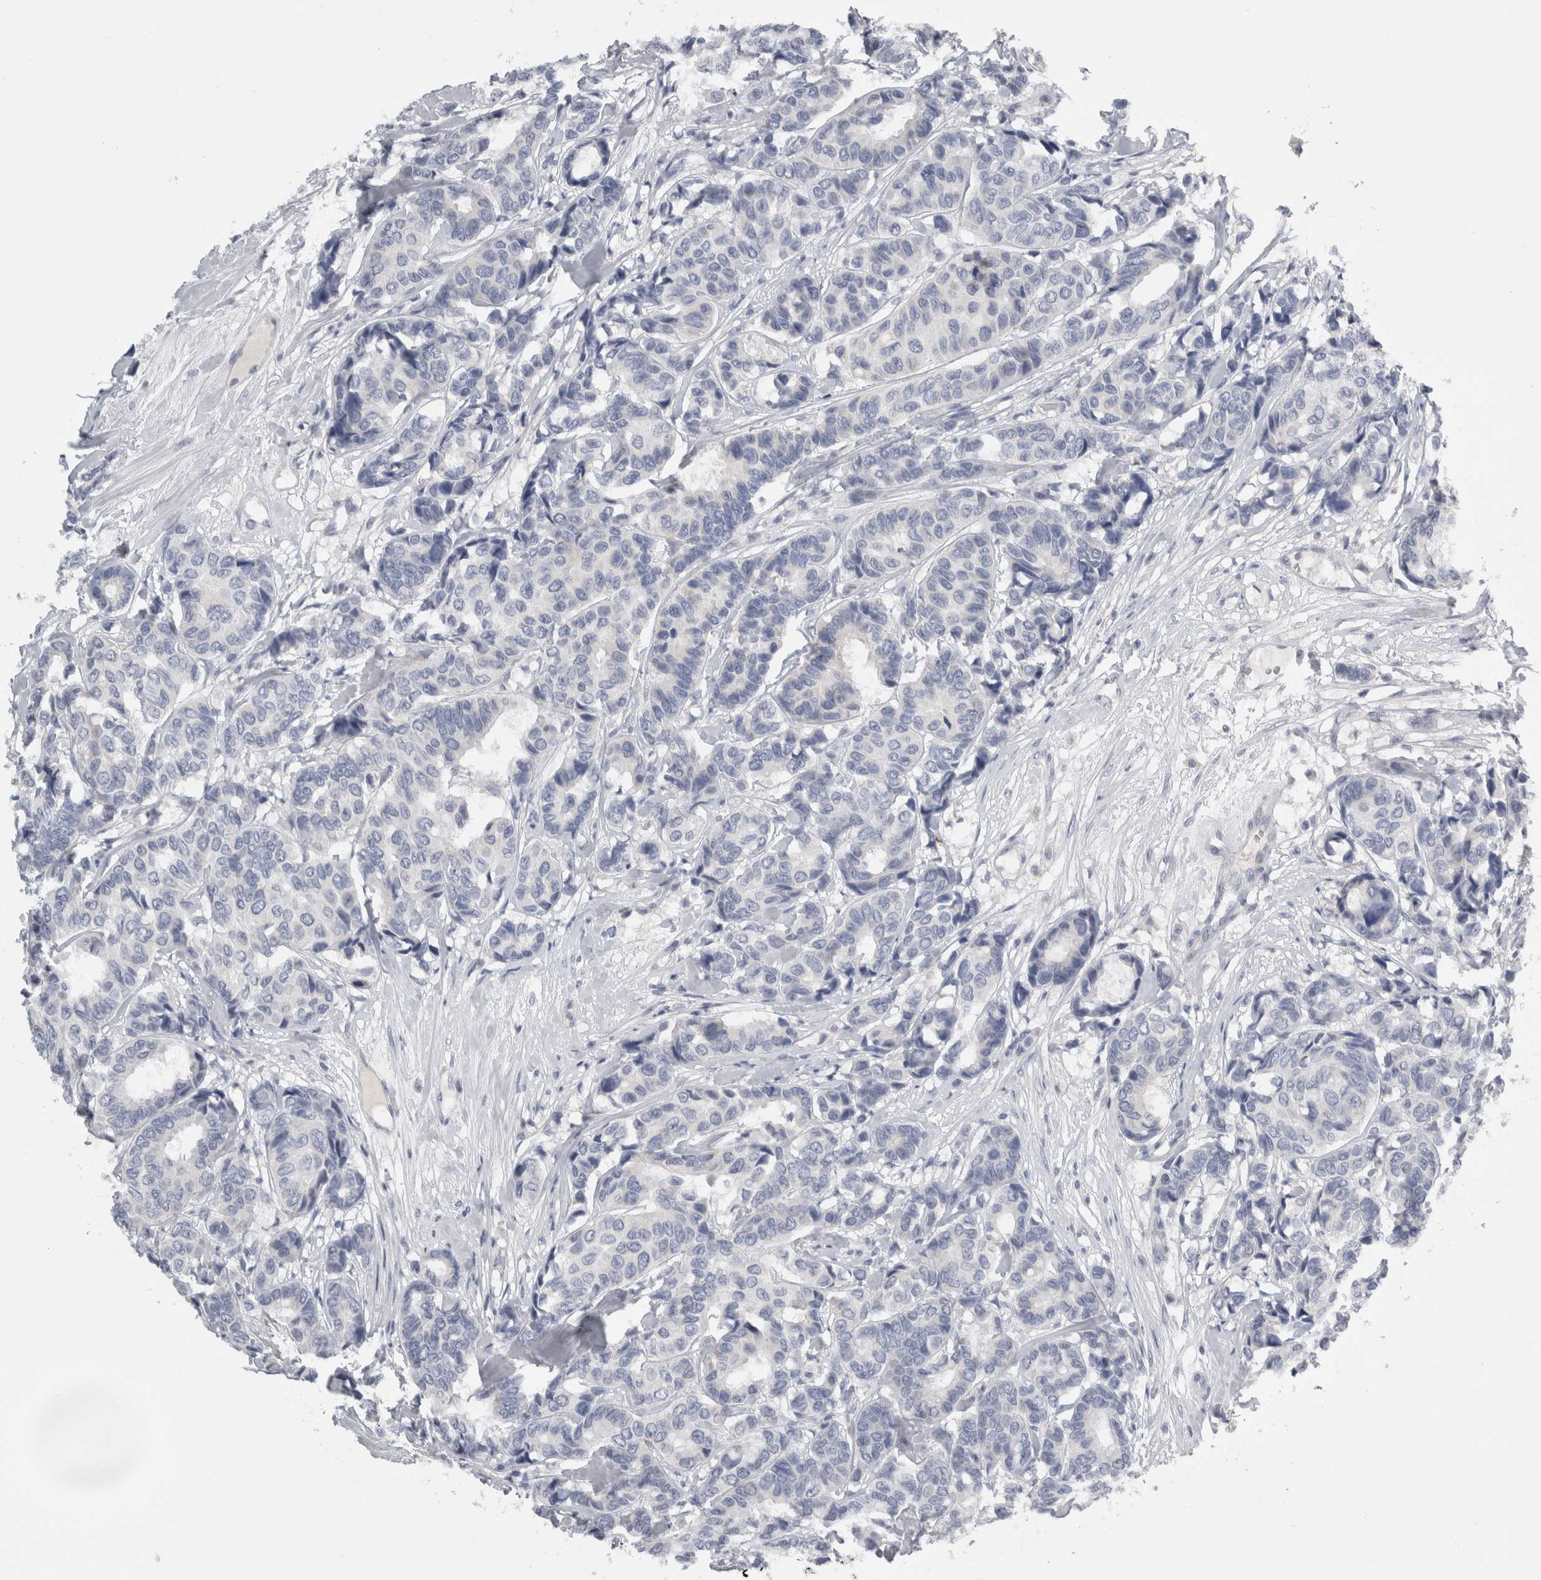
{"staining": {"intensity": "negative", "quantity": "none", "location": "none"}, "tissue": "breast cancer", "cell_type": "Tumor cells", "image_type": "cancer", "snomed": [{"axis": "morphology", "description": "Duct carcinoma"}, {"axis": "topography", "description": "Breast"}], "caption": "Breast infiltrating ductal carcinoma was stained to show a protein in brown. There is no significant positivity in tumor cells.", "gene": "TCAP", "patient": {"sex": "female", "age": 87}}